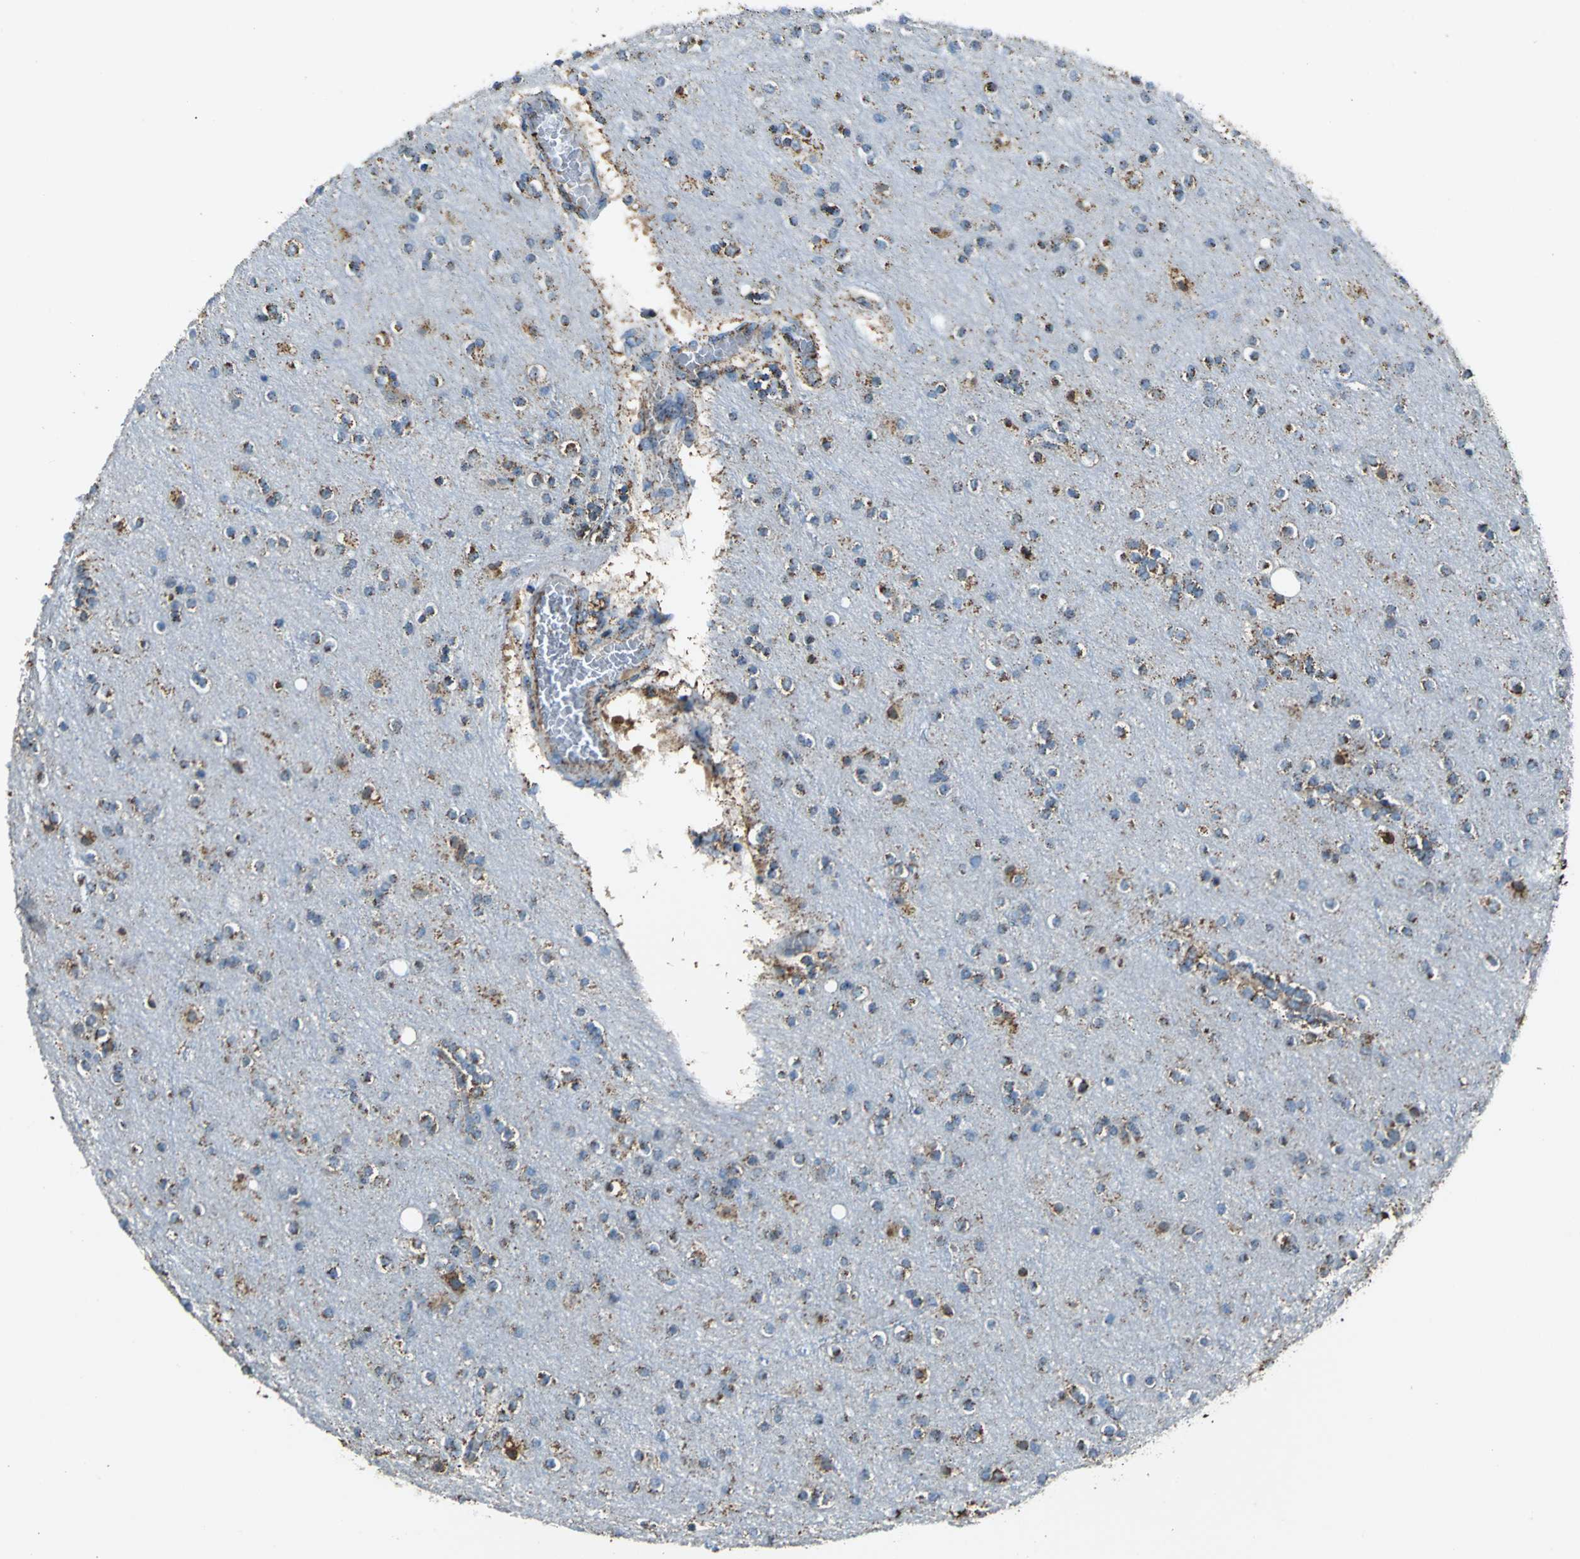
{"staining": {"intensity": "moderate", "quantity": "25%-75%", "location": "cytoplasmic/membranous"}, "tissue": "cerebral cortex", "cell_type": "Endothelial cells", "image_type": "normal", "snomed": [{"axis": "morphology", "description": "Normal tissue, NOS"}, {"axis": "topography", "description": "Cerebral cortex"}], "caption": "Moderate cytoplasmic/membranous positivity for a protein is seen in about 25%-75% of endothelial cells of benign cerebral cortex using immunohistochemistry (IHC).", "gene": "ECH1", "patient": {"sex": "female", "age": 54}}